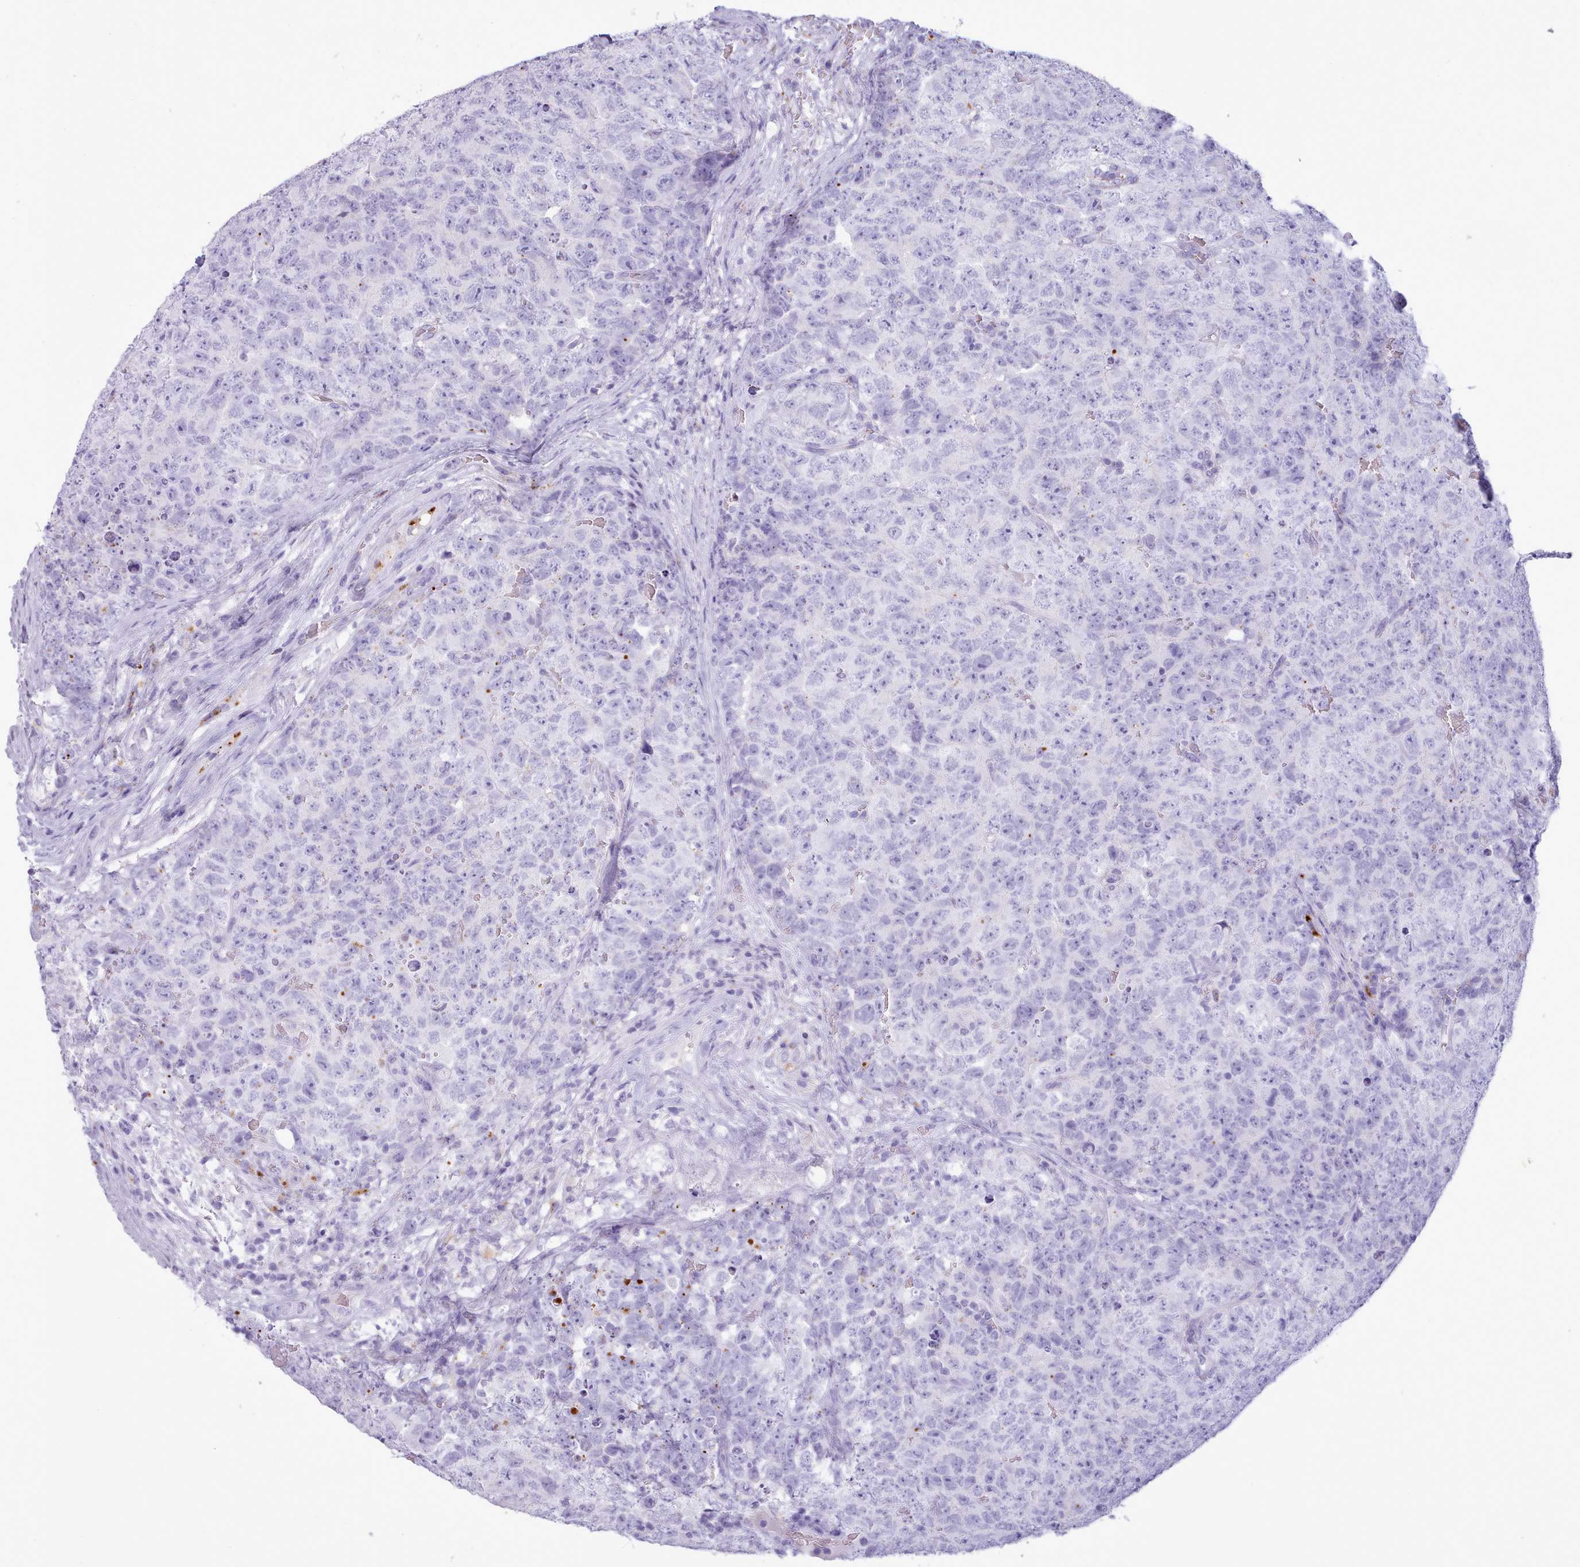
{"staining": {"intensity": "negative", "quantity": "none", "location": "none"}, "tissue": "testis cancer", "cell_type": "Tumor cells", "image_type": "cancer", "snomed": [{"axis": "morphology", "description": "Seminoma, NOS"}, {"axis": "morphology", "description": "Teratoma, malignant, NOS"}, {"axis": "topography", "description": "Testis"}], "caption": "High magnification brightfield microscopy of seminoma (testis) stained with DAB (3,3'-diaminobenzidine) (brown) and counterstained with hematoxylin (blue): tumor cells show no significant staining.", "gene": "GAA", "patient": {"sex": "male", "age": 34}}